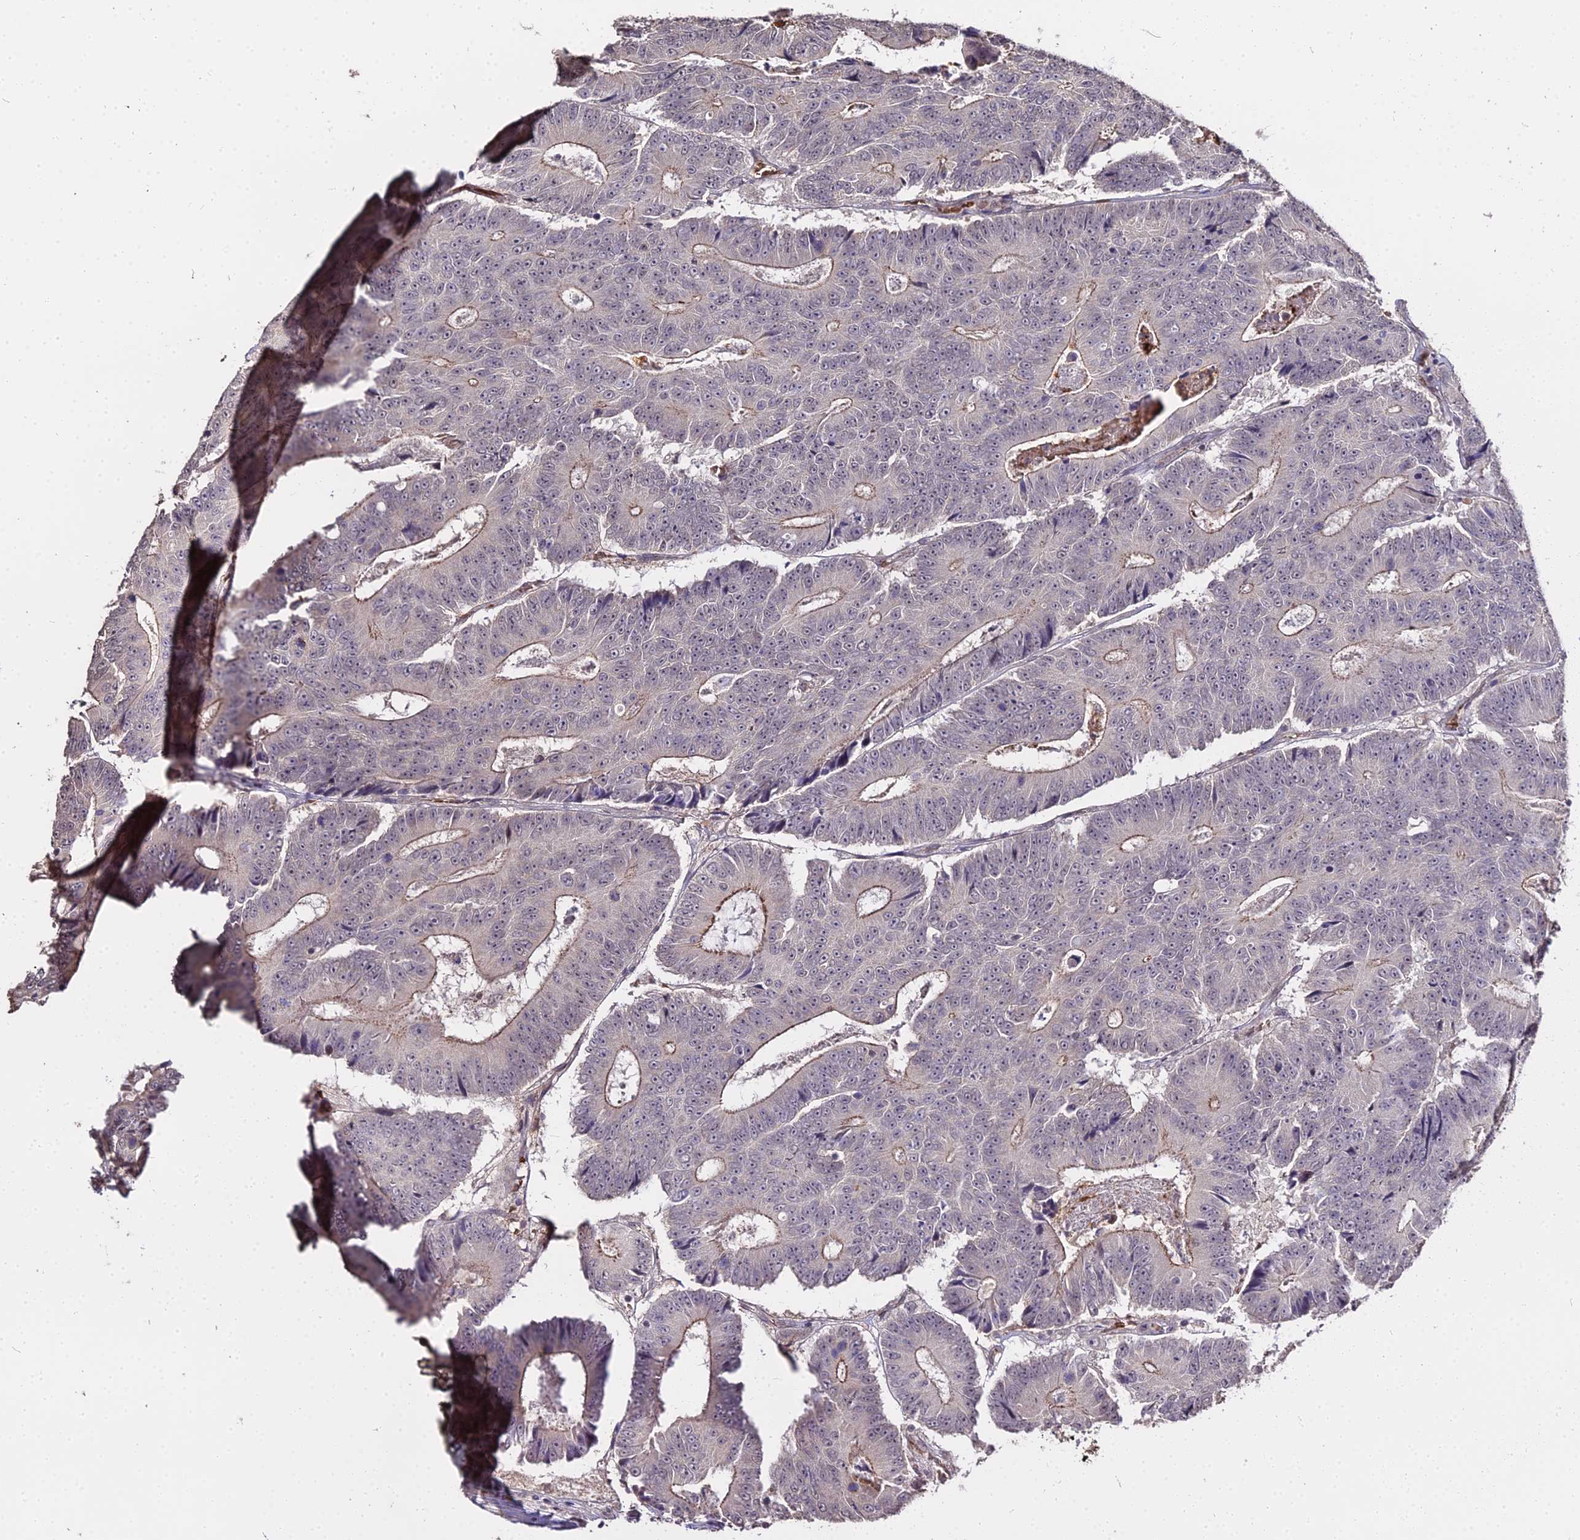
{"staining": {"intensity": "moderate", "quantity": "25%-75%", "location": "cytoplasmic/membranous"}, "tissue": "colorectal cancer", "cell_type": "Tumor cells", "image_type": "cancer", "snomed": [{"axis": "morphology", "description": "Adenocarcinoma, NOS"}, {"axis": "topography", "description": "Colon"}], "caption": "Brown immunohistochemical staining in colorectal adenocarcinoma reveals moderate cytoplasmic/membranous staining in about 25%-75% of tumor cells.", "gene": "ZDBF2", "patient": {"sex": "male", "age": 83}}